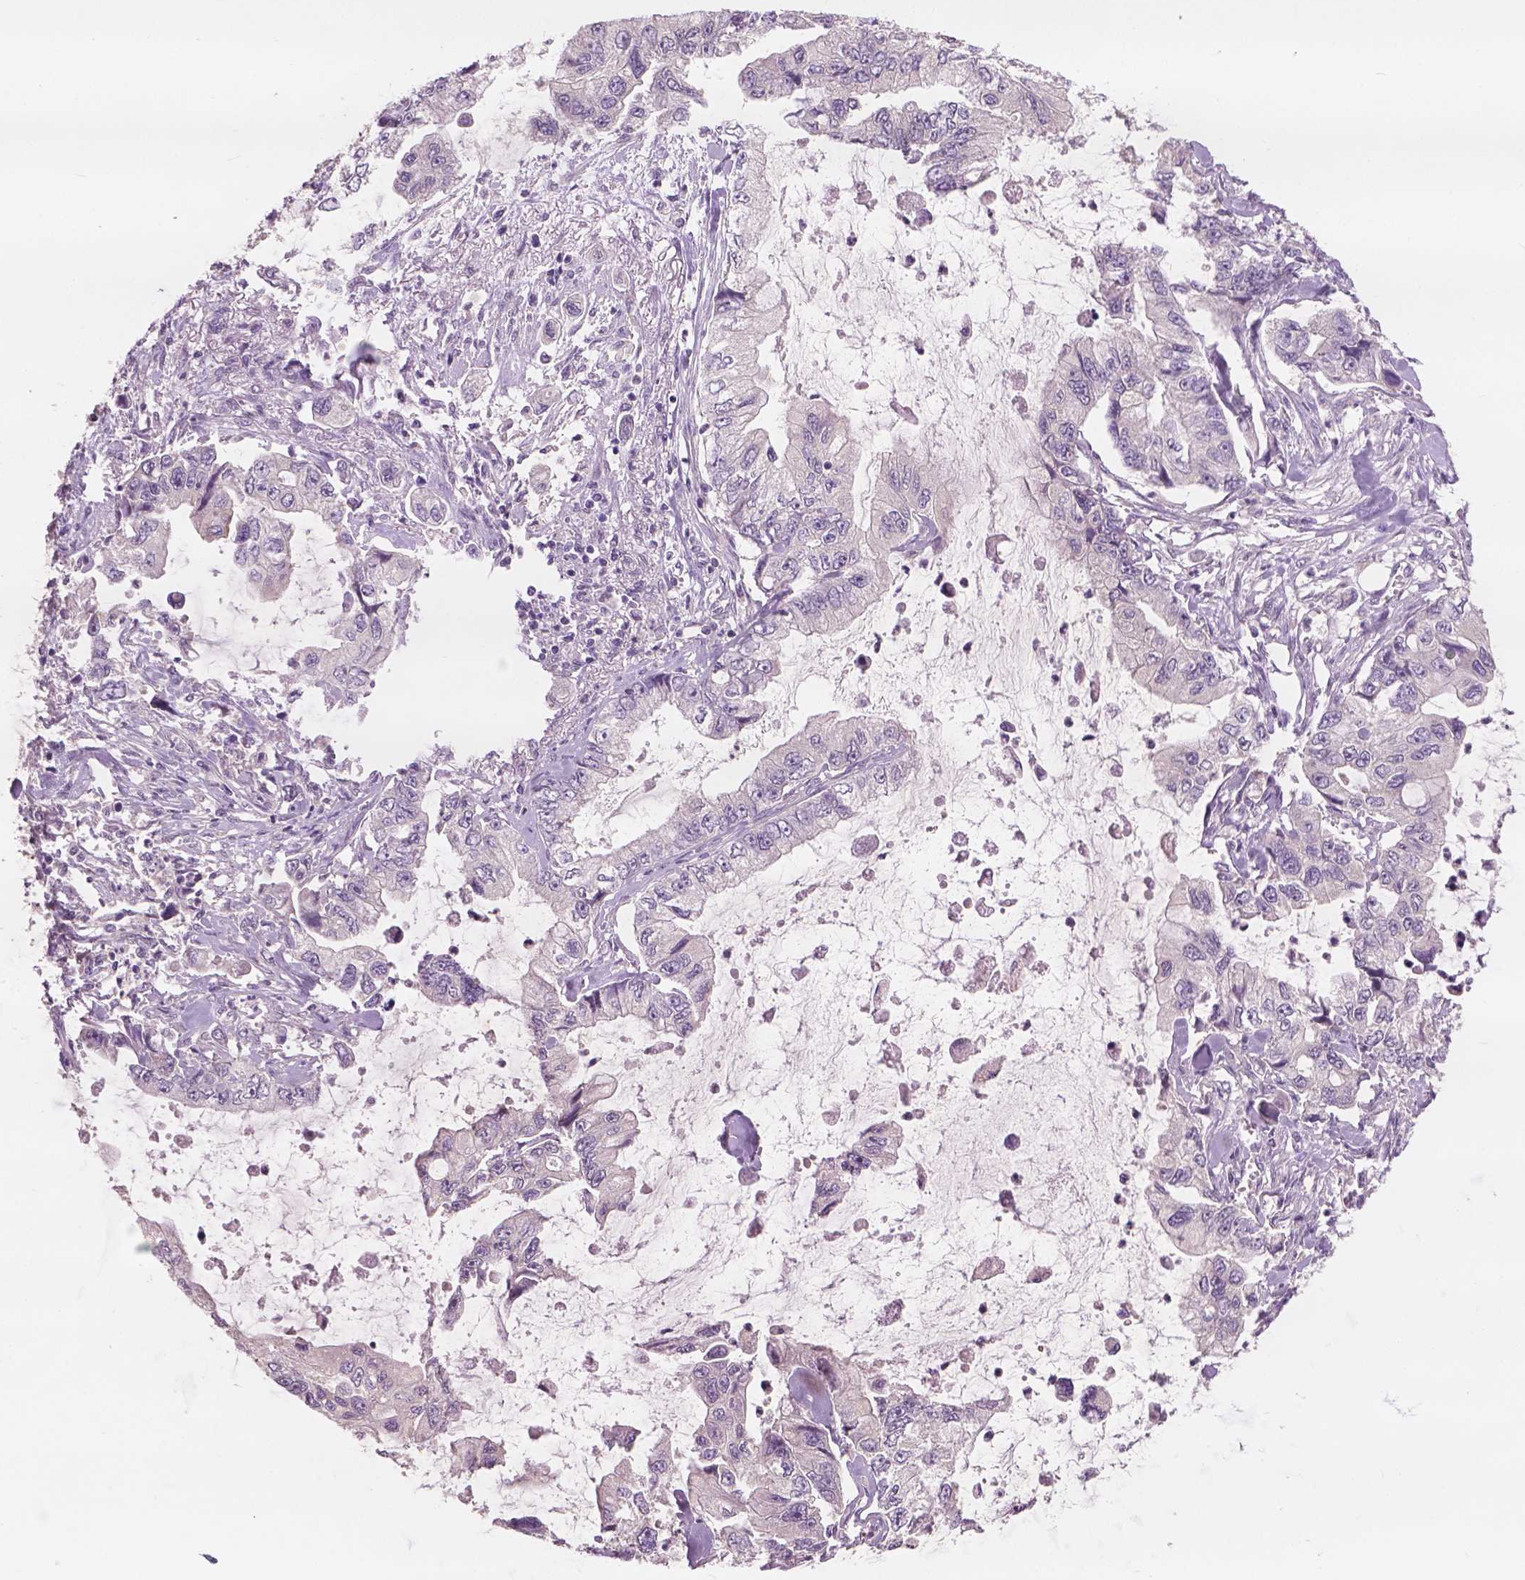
{"staining": {"intensity": "negative", "quantity": "none", "location": "none"}, "tissue": "stomach cancer", "cell_type": "Tumor cells", "image_type": "cancer", "snomed": [{"axis": "morphology", "description": "Adenocarcinoma, NOS"}, {"axis": "topography", "description": "Pancreas"}, {"axis": "topography", "description": "Stomach, upper"}, {"axis": "topography", "description": "Stomach"}], "caption": "The histopathology image demonstrates no staining of tumor cells in adenocarcinoma (stomach). The staining was performed using DAB (3,3'-diaminobenzidine) to visualize the protein expression in brown, while the nuclei were stained in blue with hematoxylin (Magnification: 20x).", "gene": "KRT17", "patient": {"sex": "male", "age": 77}}